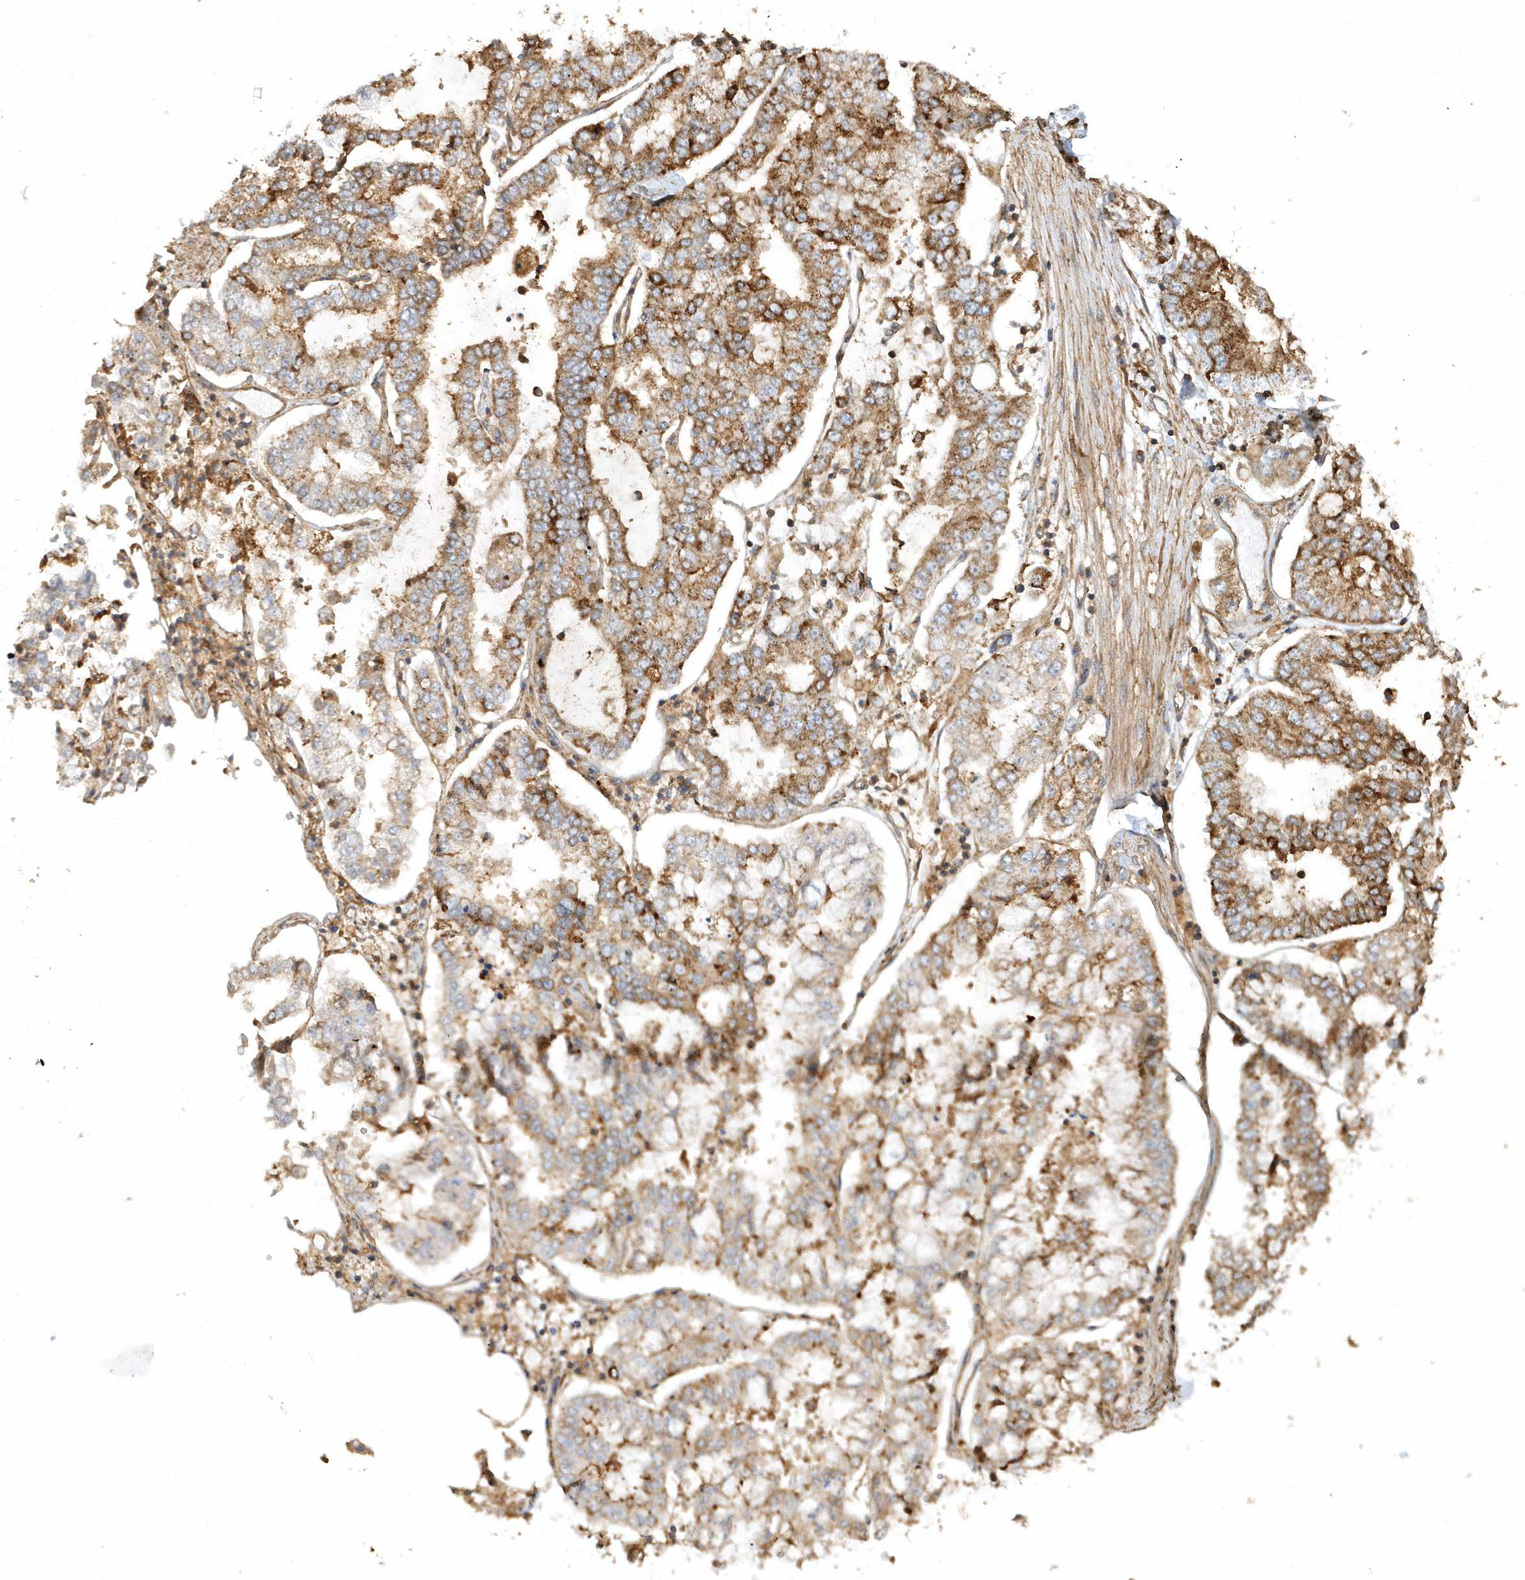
{"staining": {"intensity": "moderate", "quantity": ">75%", "location": "cytoplasmic/membranous"}, "tissue": "stomach cancer", "cell_type": "Tumor cells", "image_type": "cancer", "snomed": [{"axis": "morphology", "description": "Adenocarcinoma, NOS"}, {"axis": "topography", "description": "Stomach"}], "caption": "A brown stain shows moderate cytoplasmic/membranous staining of a protein in stomach cancer (adenocarcinoma) tumor cells.", "gene": "TRAIP", "patient": {"sex": "male", "age": 76}}